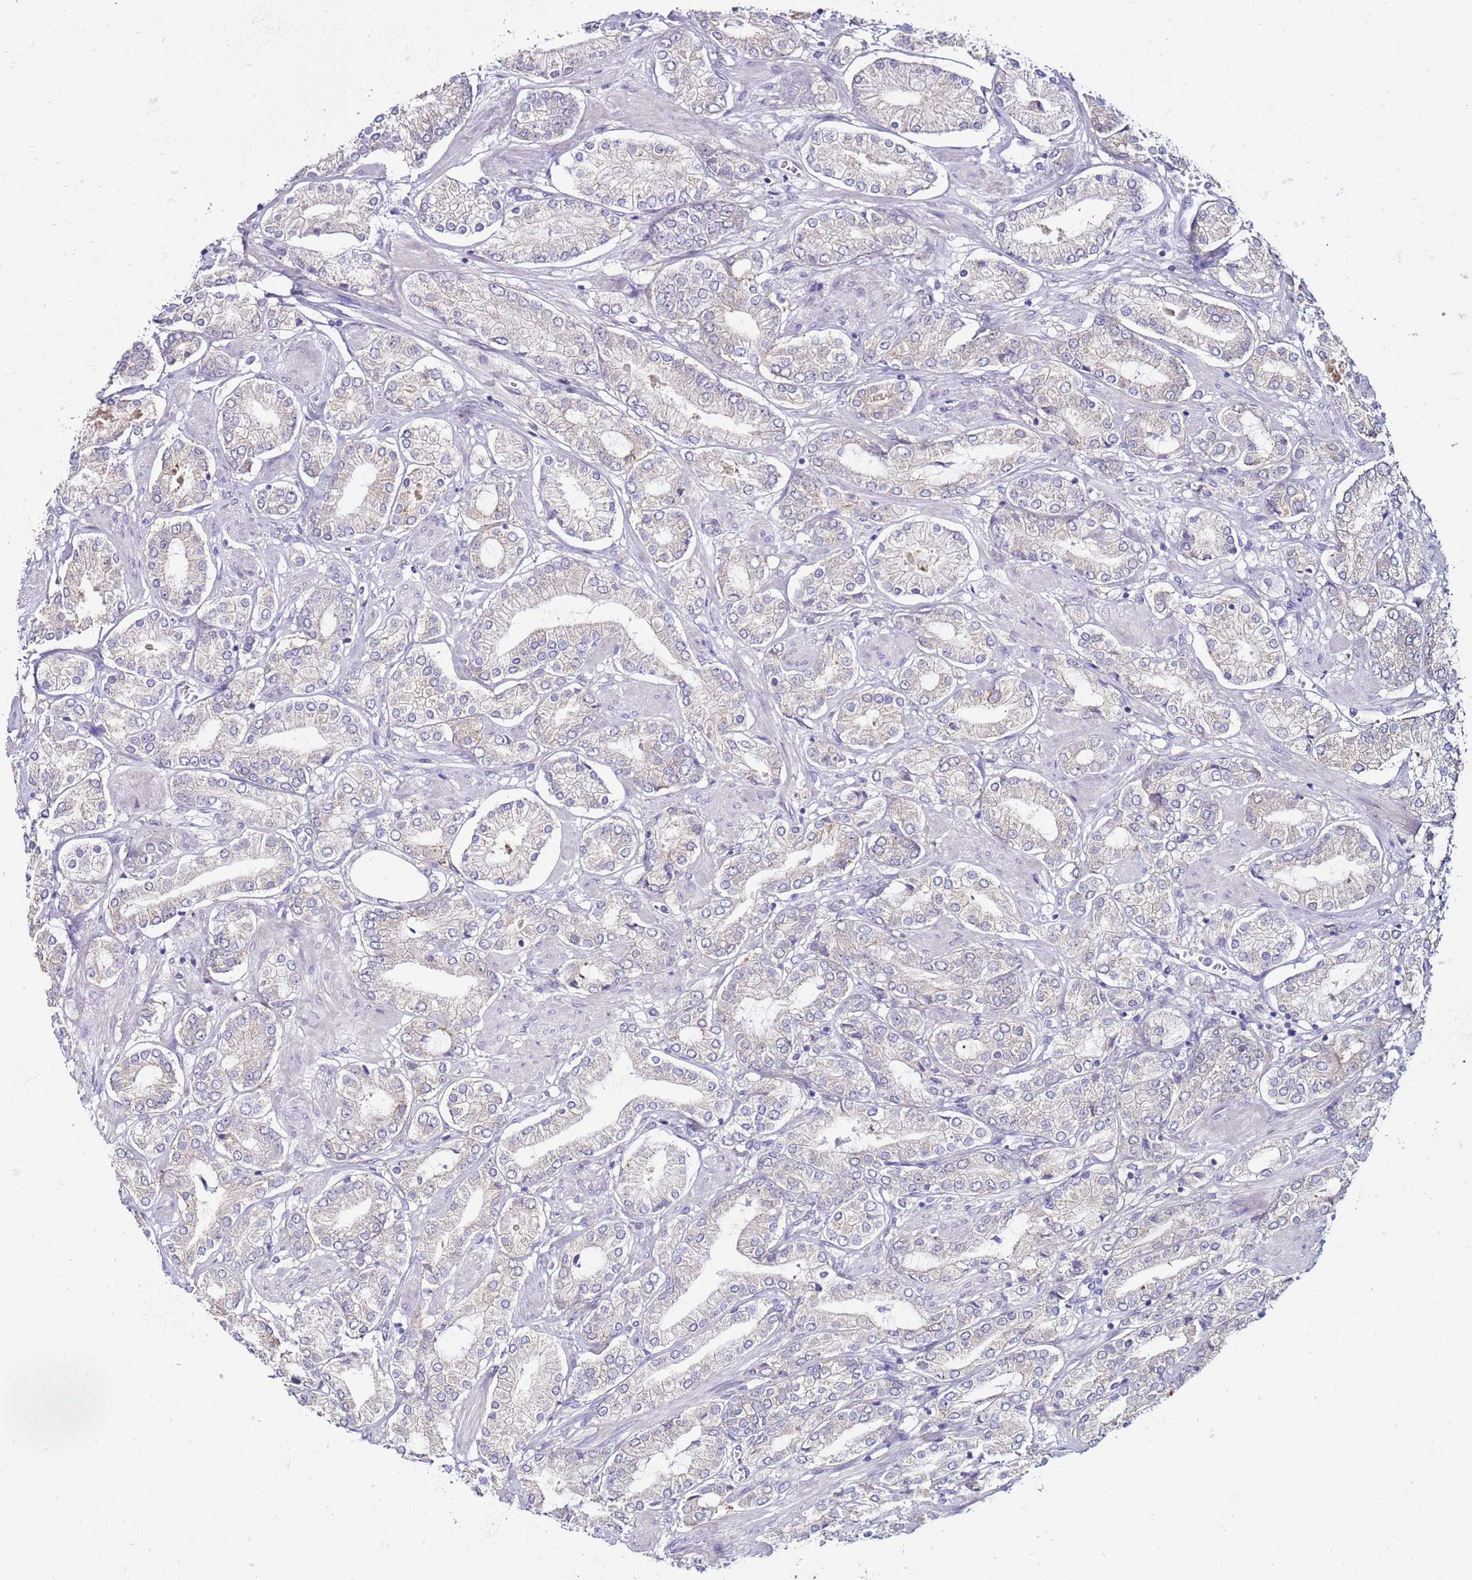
{"staining": {"intensity": "negative", "quantity": "none", "location": "none"}, "tissue": "prostate cancer", "cell_type": "Tumor cells", "image_type": "cancer", "snomed": [{"axis": "morphology", "description": "Adenocarcinoma, High grade"}, {"axis": "topography", "description": "Prostate and seminal vesicle, NOS"}], "caption": "An immunohistochemistry photomicrograph of prostate cancer (adenocarcinoma (high-grade)) is shown. There is no staining in tumor cells of prostate cancer (adenocarcinoma (high-grade)).", "gene": "GPN3", "patient": {"sex": "male", "age": 64}}